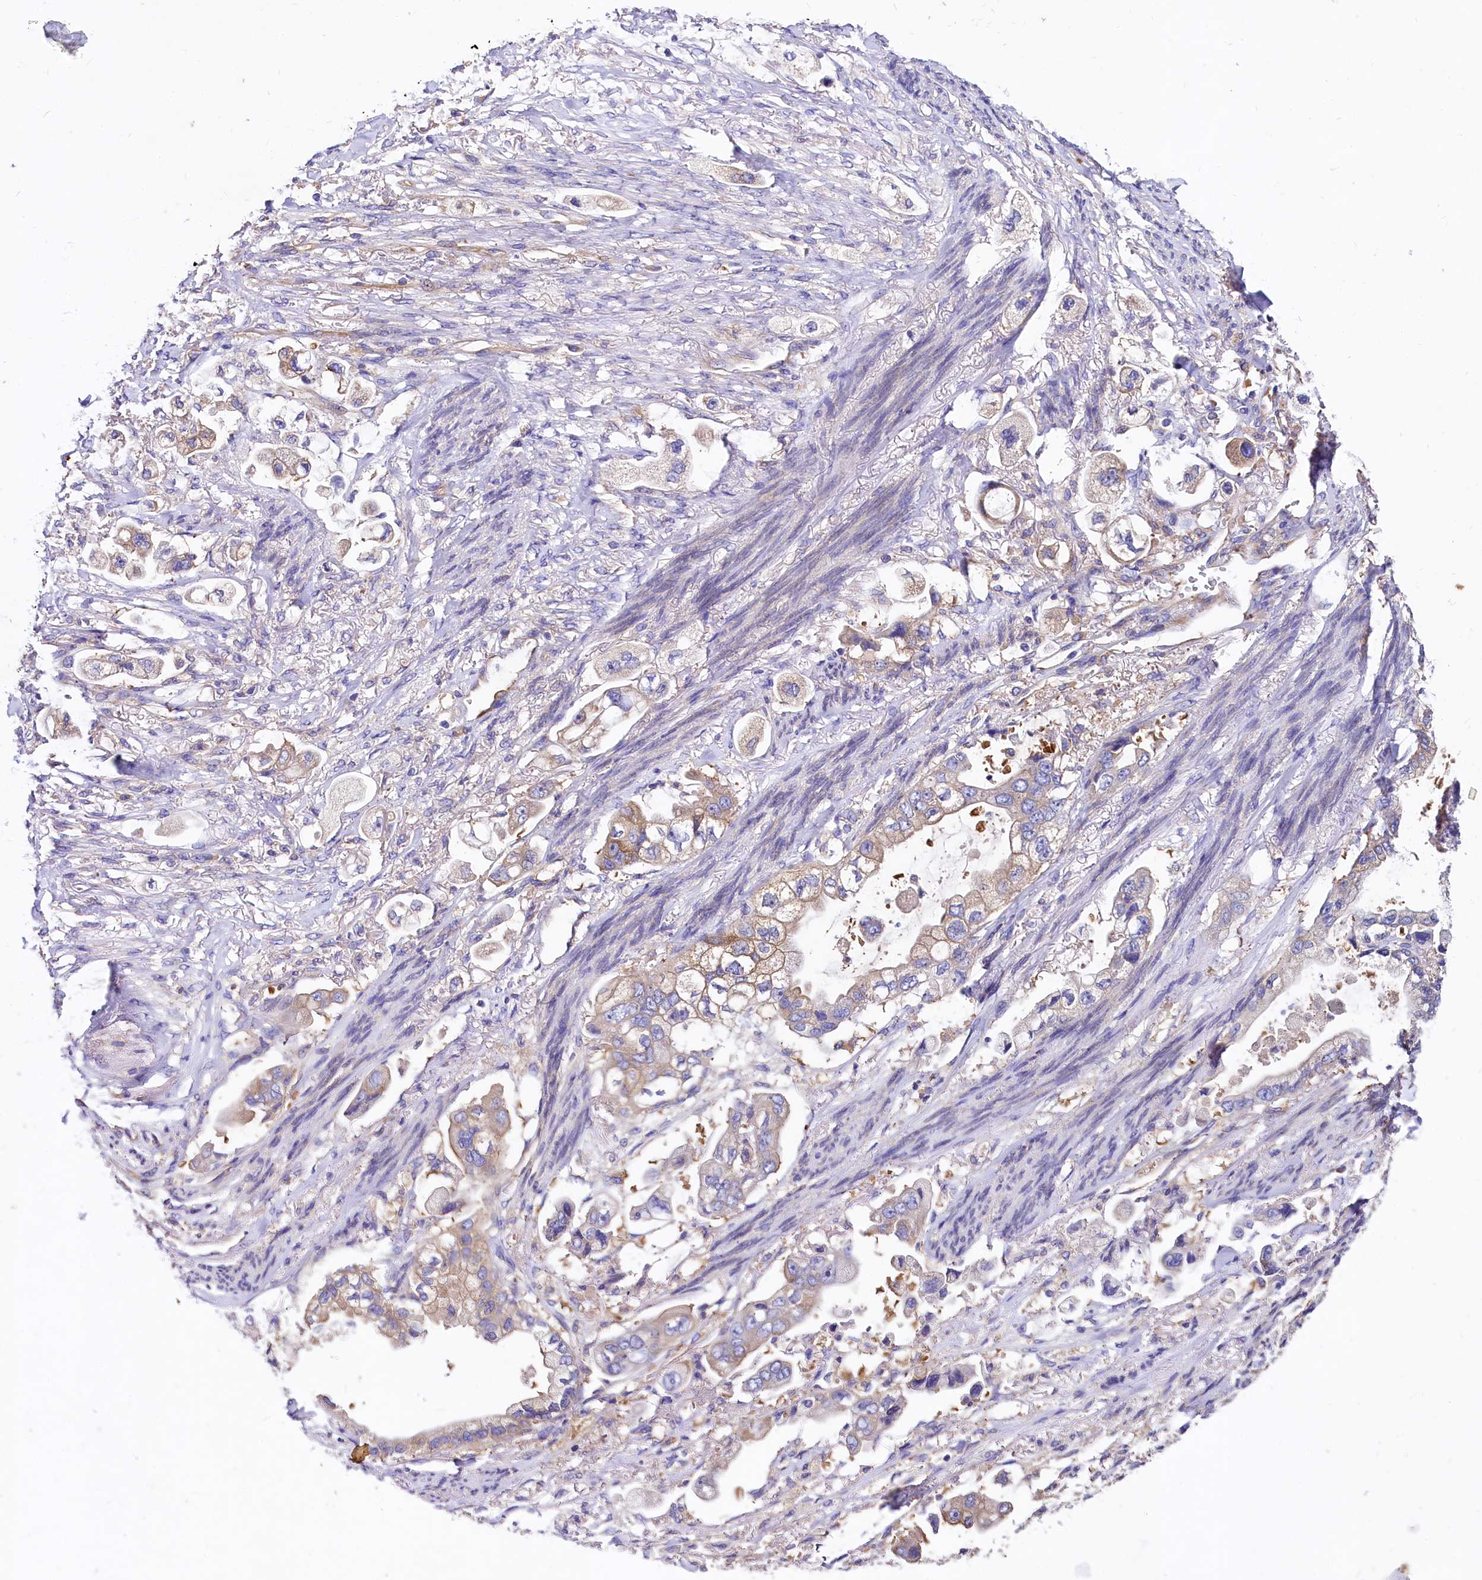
{"staining": {"intensity": "weak", "quantity": "25%-75%", "location": "cytoplasmic/membranous"}, "tissue": "stomach cancer", "cell_type": "Tumor cells", "image_type": "cancer", "snomed": [{"axis": "morphology", "description": "Adenocarcinoma, NOS"}, {"axis": "topography", "description": "Stomach"}], "caption": "Brown immunohistochemical staining in human stomach cancer (adenocarcinoma) displays weak cytoplasmic/membranous expression in about 25%-75% of tumor cells.", "gene": "QARS1", "patient": {"sex": "male", "age": 62}}